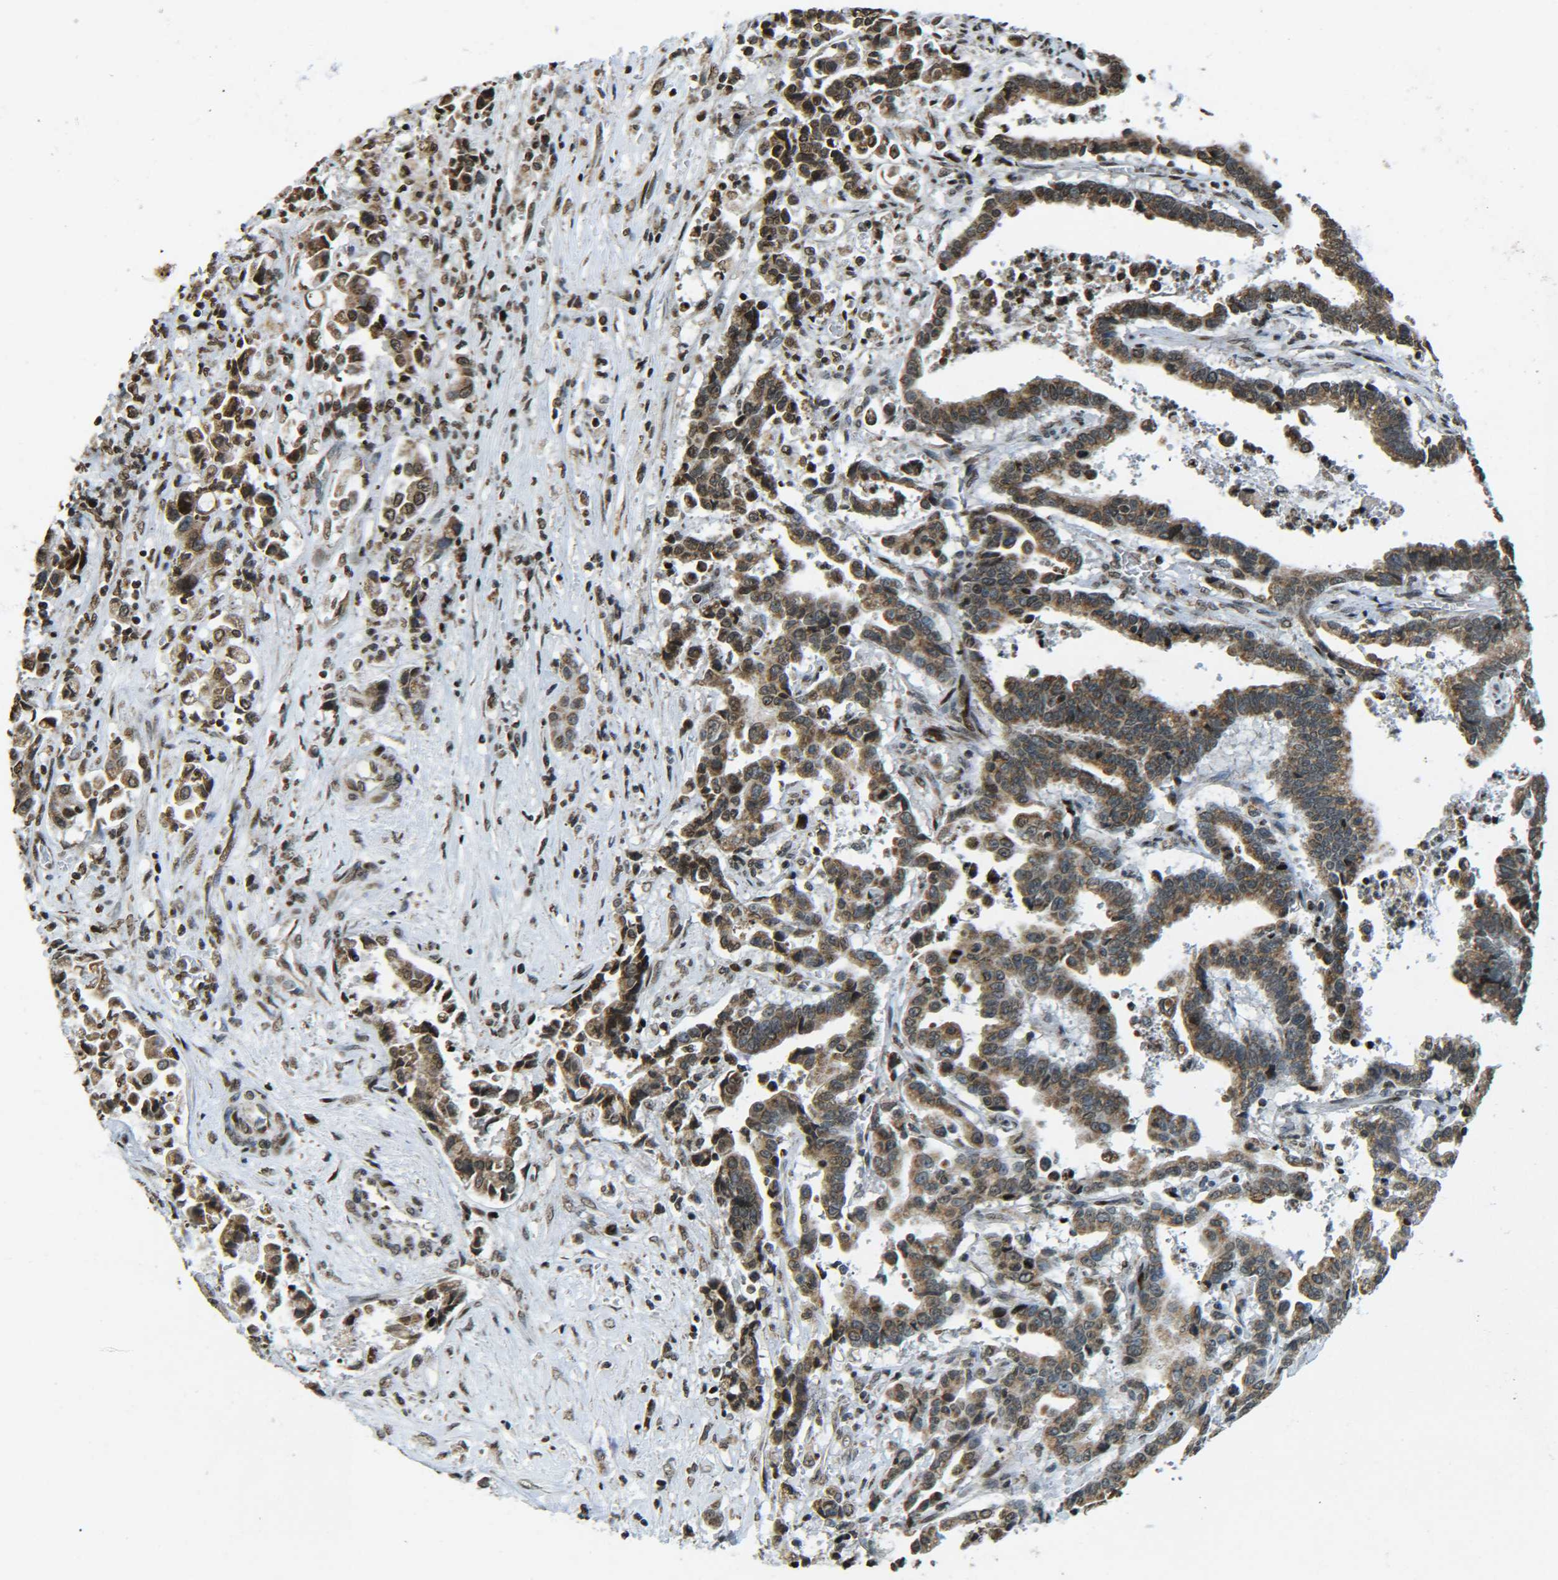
{"staining": {"intensity": "moderate", "quantity": ">75%", "location": "cytoplasmic/membranous,nuclear"}, "tissue": "liver cancer", "cell_type": "Tumor cells", "image_type": "cancer", "snomed": [{"axis": "morphology", "description": "Cholangiocarcinoma"}, {"axis": "topography", "description": "Liver"}], "caption": "This histopathology image shows immunohistochemistry staining of liver cholangiocarcinoma, with medium moderate cytoplasmic/membranous and nuclear expression in about >75% of tumor cells.", "gene": "NEUROG2", "patient": {"sex": "male", "age": 57}}